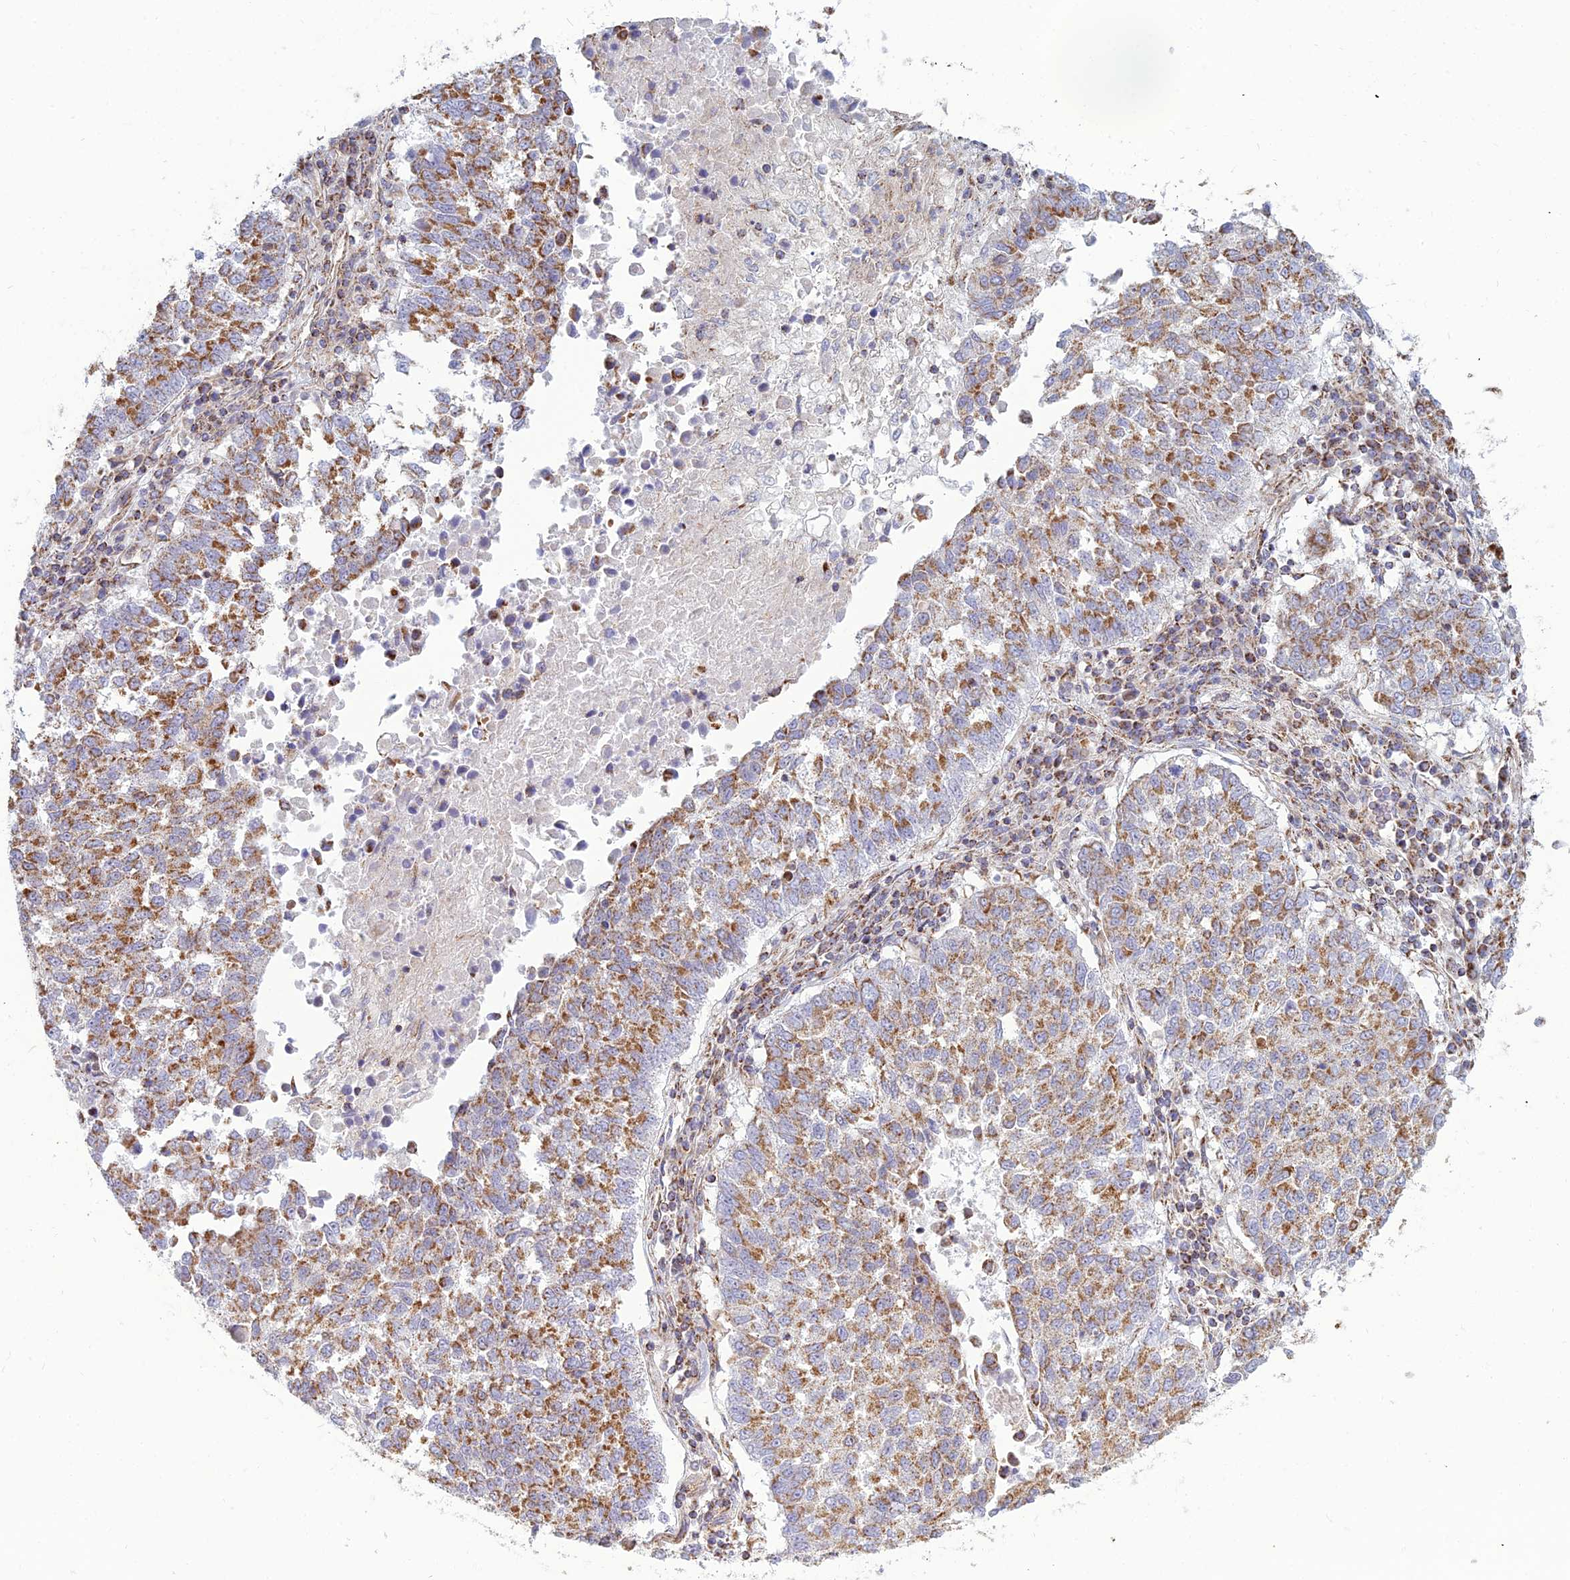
{"staining": {"intensity": "moderate", "quantity": ">75%", "location": "cytoplasmic/membranous"}, "tissue": "lung cancer", "cell_type": "Tumor cells", "image_type": "cancer", "snomed": [{"axis": "morphology", "description": "Squamous cell carcinoma, NOS"}, {"axis": "topography", "description": "Lung"}], "caption": "Squamous cell carcinoma (lung) tissue displays moderate cytoplasmic/membranous positivity in about >75% of tumor cells Using DAB (brown) and hematoxylin (blue) stains, captured at high magnification using brightfield microscopy.", "gene": "SLC35F4", "patient": {"sex": "male", "age": 73}}